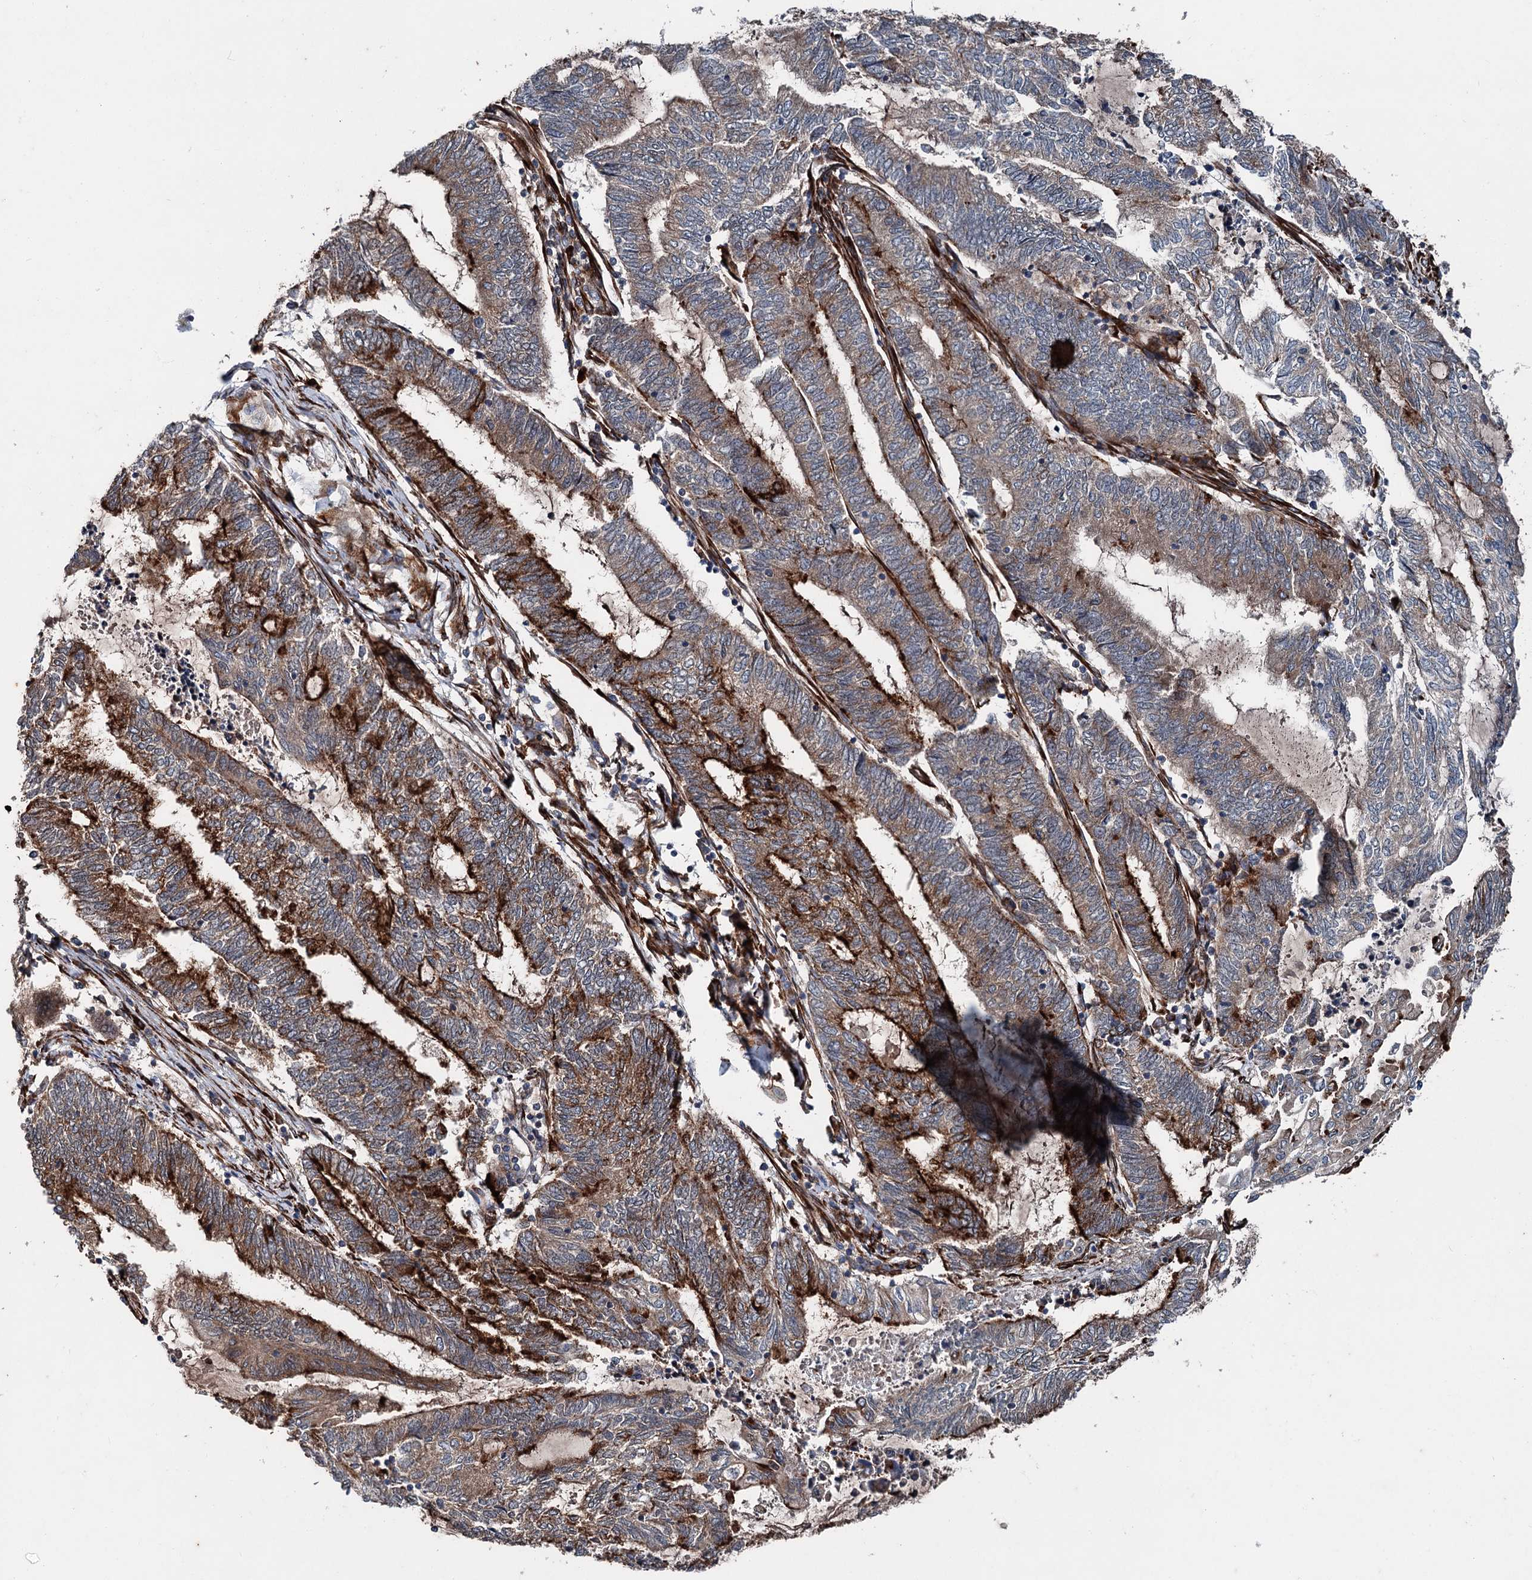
{"staining": {"intensity": "strong", "quantity": "25%-75%", "location": "cytoplasmic/membranous"}, "tissue": "endometrial cancer", "cell_type": "Tumor cells", "image_type": "cancer", "snomed": [{"axis": "morphology", "description": "Adenocarcinoma, NOS"}, {"axis": "topography", "description": "Uterus"}, {"axis": "topography", "description": "Endometrium"}], "caption": "Protein staining demonstrates strong cytoplasmic/membranous staining in approximately 25%-75% of tumor cells in endometrial adenocarcinoma. The protein of interest is shown in brown color, while the nuclei are stained blue.", "gene": "DDIAS", "patient": {"sex": "female", "age": 70}}